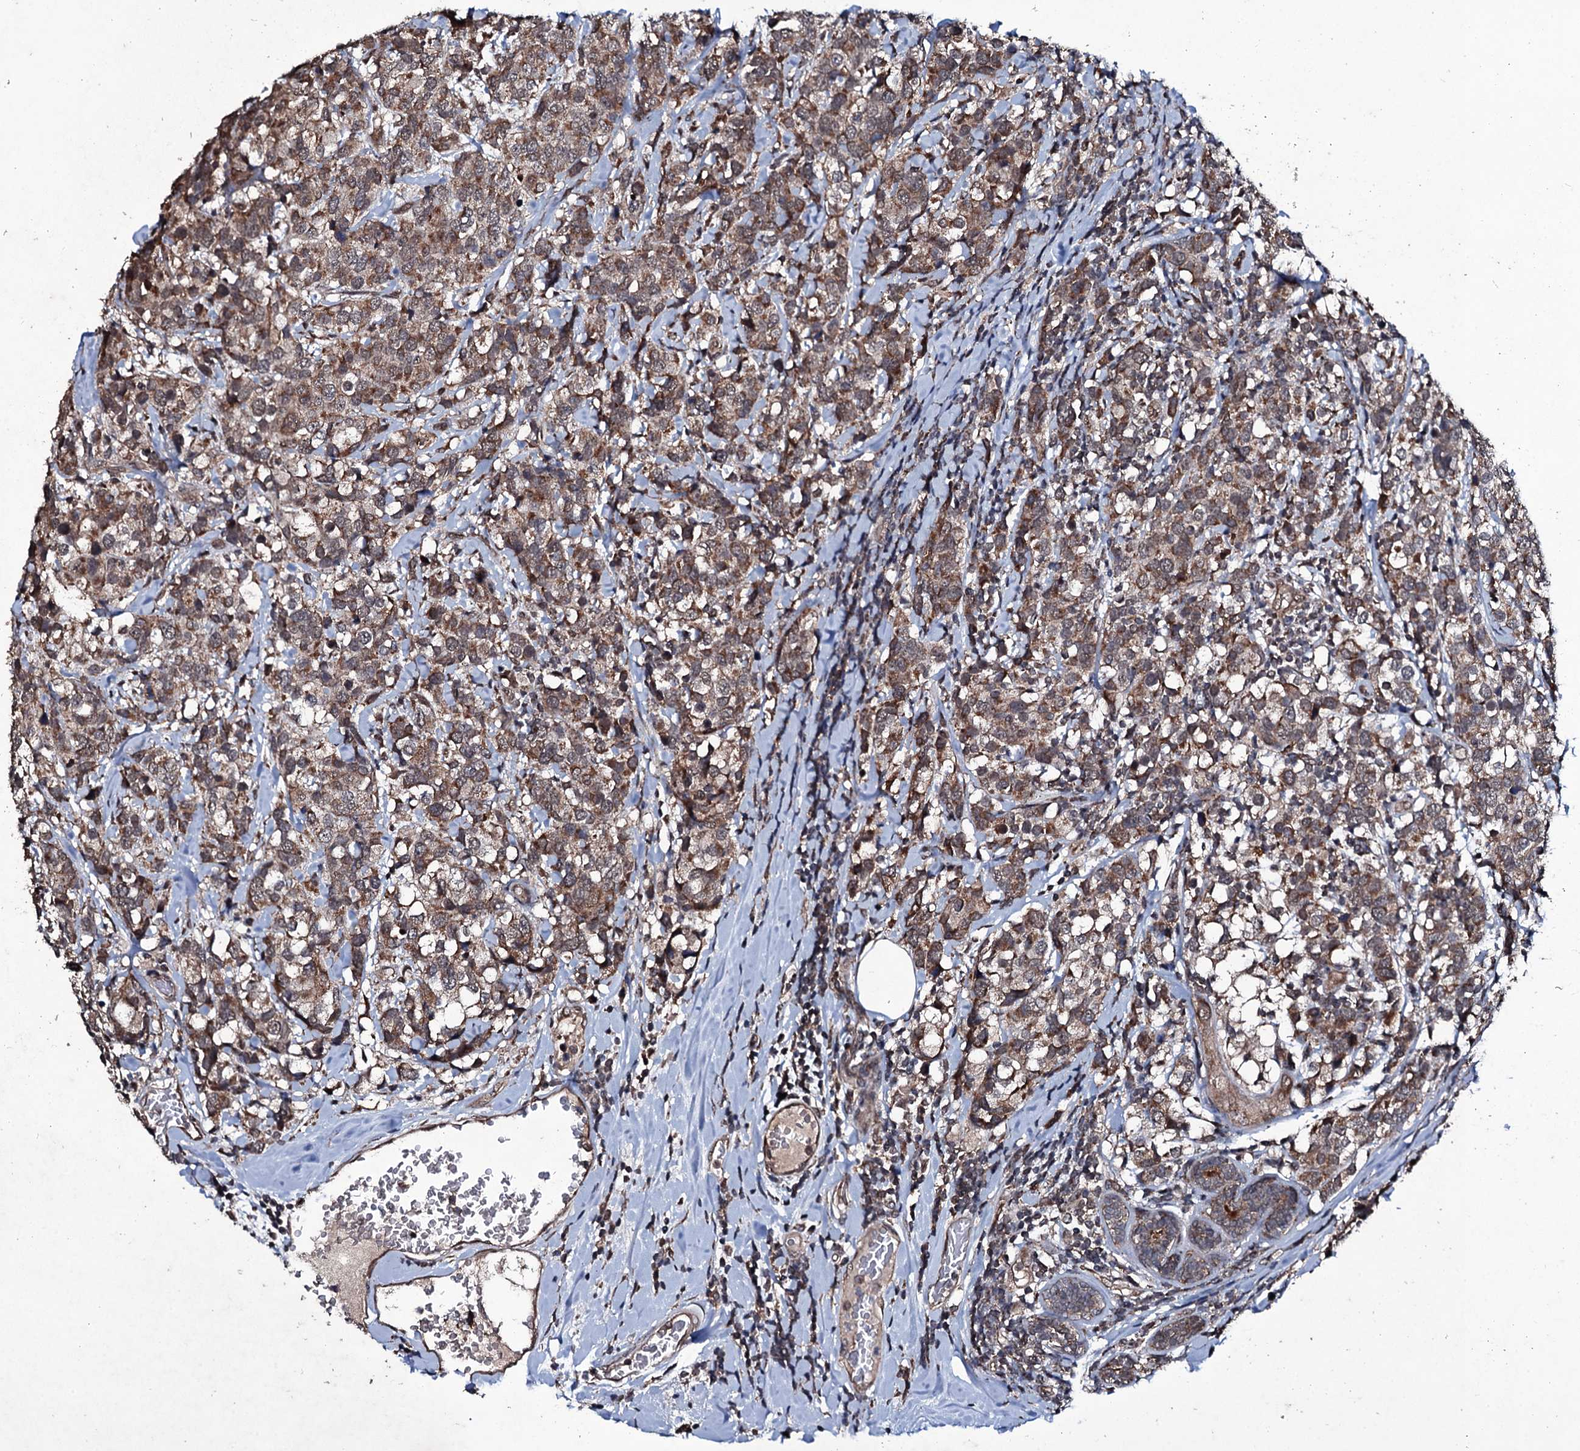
{"staining": {"intensity": "moderate", "quantity": ">75%", "location": "cytoplasmic/membranous"}, "tissue": "breast cancer", "cell_type": "Tumor cells", "image_type": "cancer", "snomed": [{"axis": "morphology", "description": "Lobular carcinoma"}, {"axis": "topography", "description": "Breast"}], "caption": "An IHC histopathology image of neoplastic tissue is shown. Protein staining in brown shows moderate cytoplasmic/membranous positivity in breast cancer (lobular carcinoma) within tumor cells.", "gene": "MRPS31", "patient": {"sex": "female", "age": 59}}